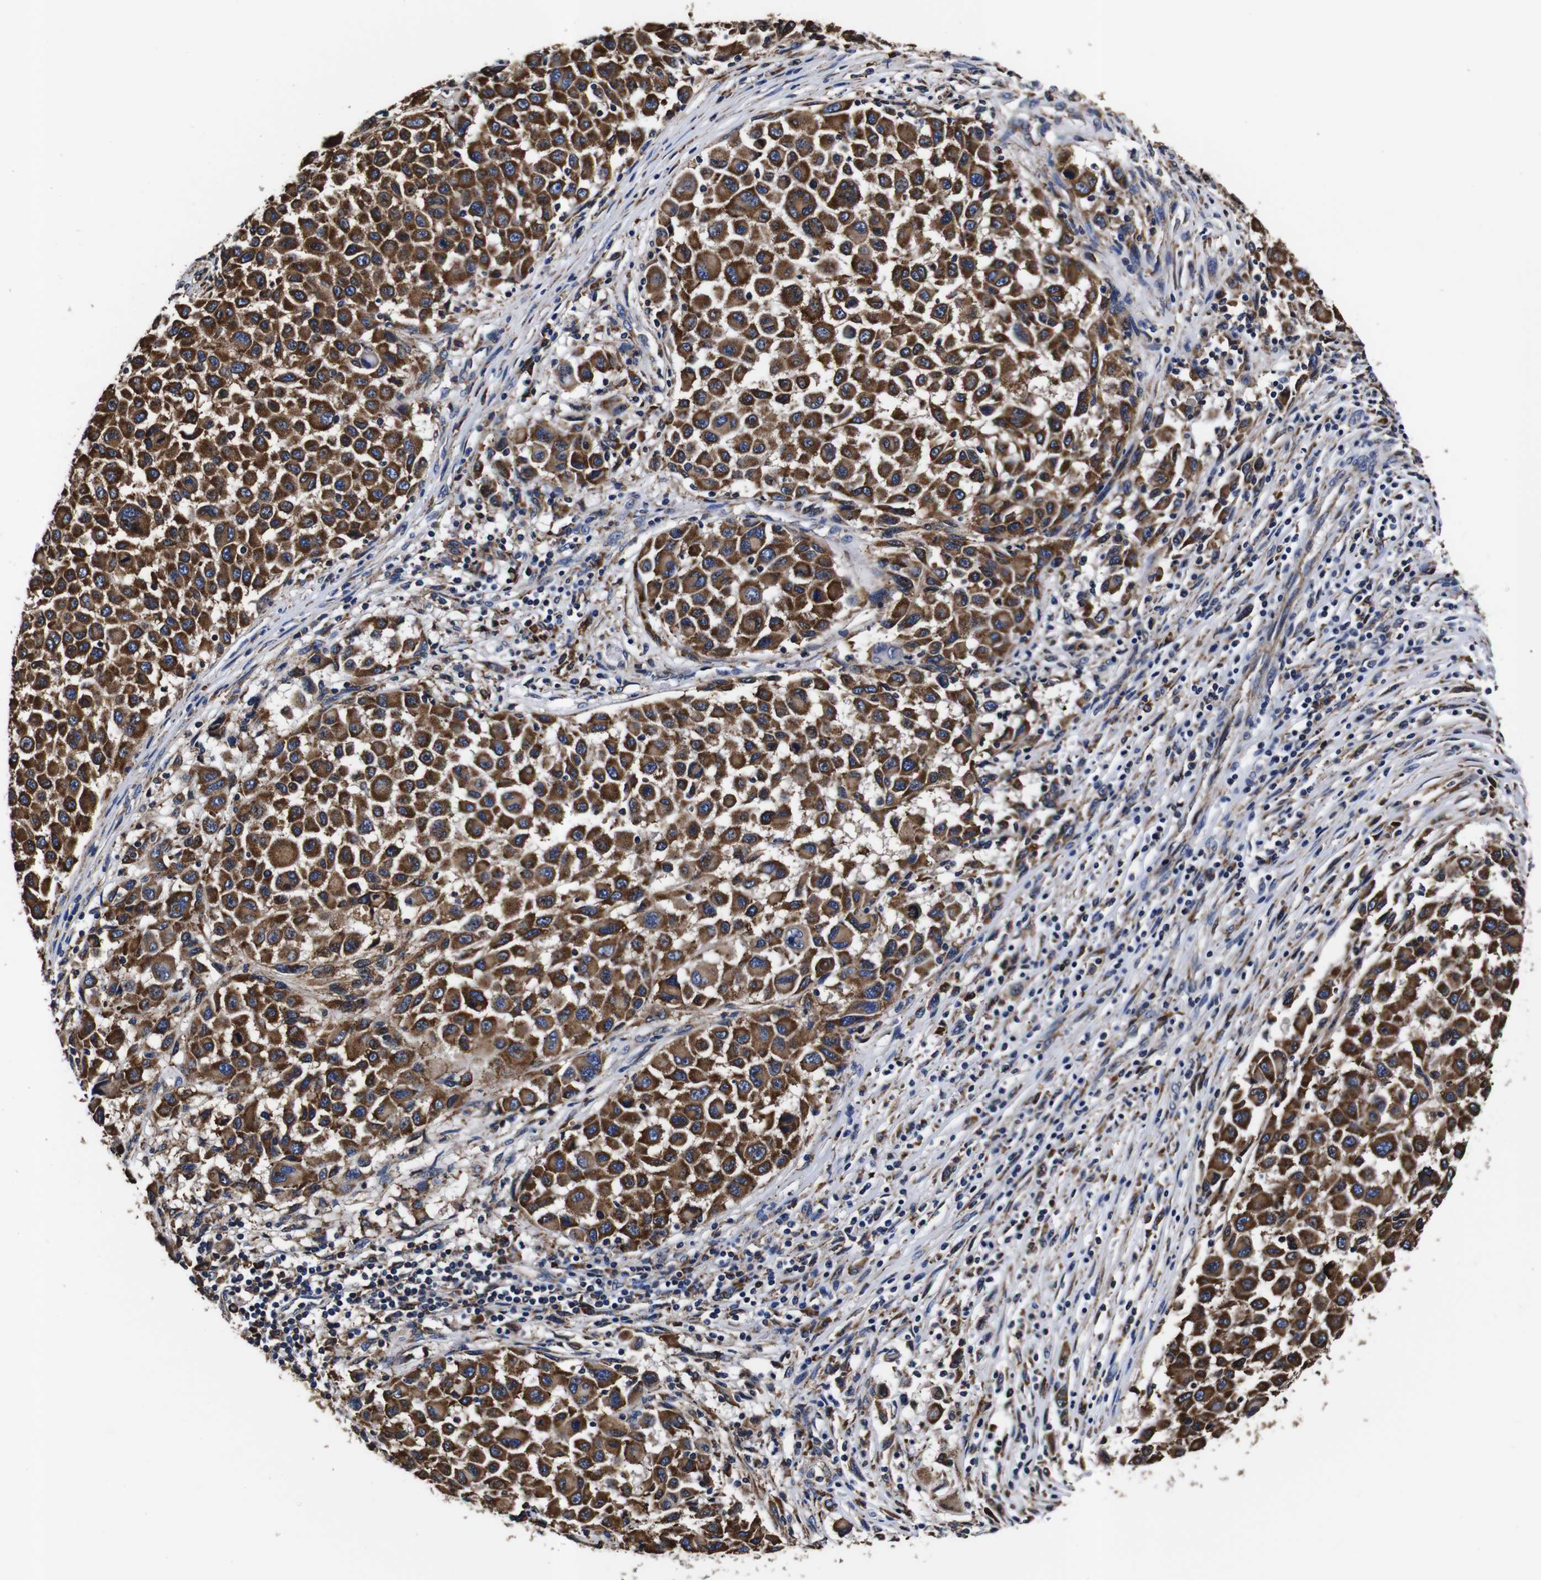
{"staining": {"intensity": "strong", "quantity": ">75%", "location": "cytoplasmic/membranous"}, "tissue": "melanoma", "cell_type": "Tumor cells", "image_type": "cancer", "snomed": [{"axis": "morphology", "description": "Malignant melanoma, Metastatic site"}, {"axis": "topography", "description": "Lymph node"}], "caption": "There is high levels of strong cytoplasmic/membranous staining in tumor cells of malignant melanoma (metastatic site), as demonstrated by immunohistochemical staining (brown color).", "gene": "PPIB", "patient": {"sex": "male", "age": 61}}